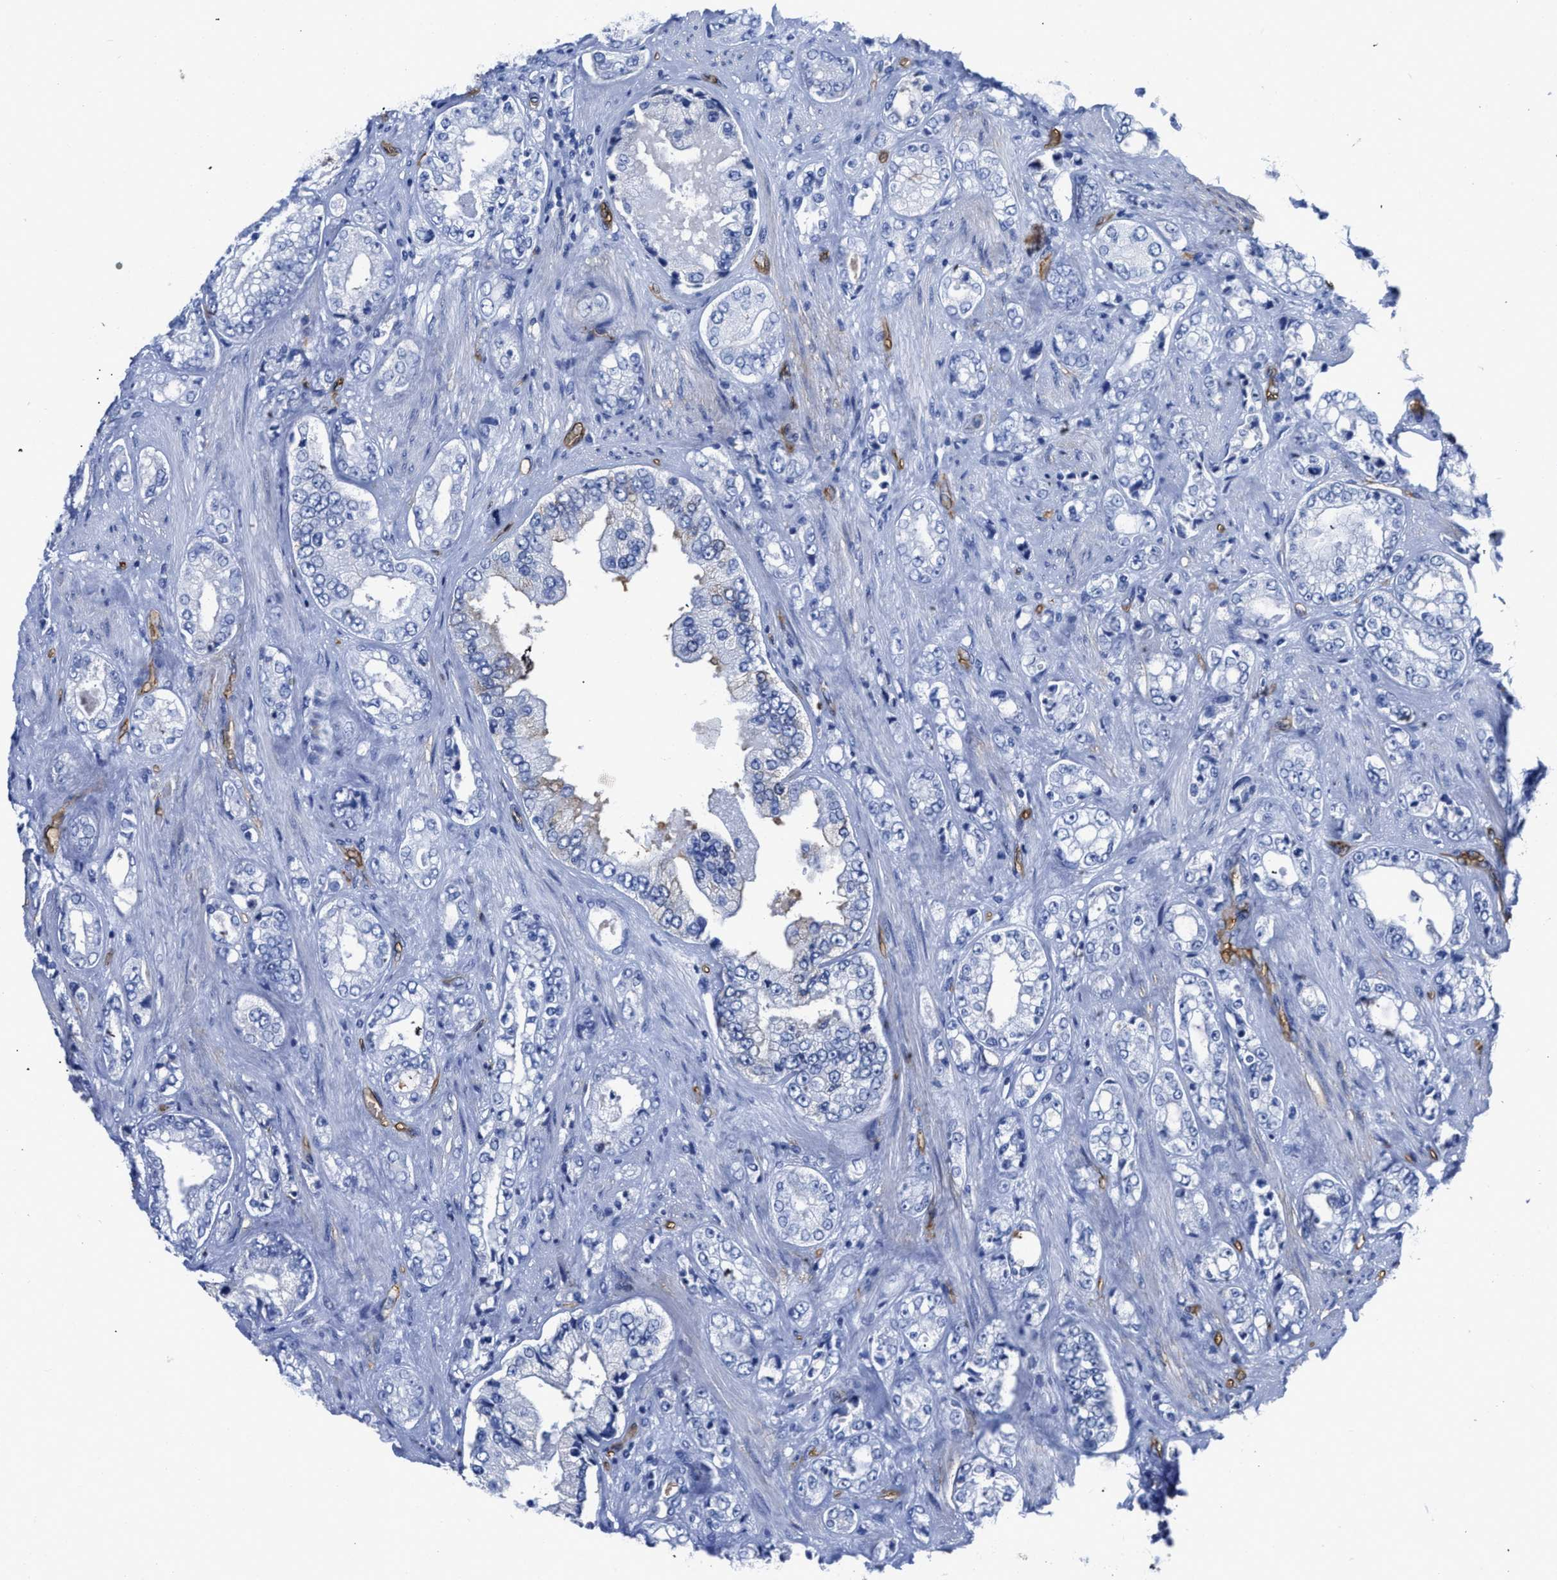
{"staining": {"intensity": "negative", "quantity": "none", "location": "none"}, "tissue": "prostate cancer", "cell_type": "Tumor cells", "image_type": "cancer", "snomed": [{"axis": "morphology", "description": "Adenocarcinoma, High grade"}, {"axis": "topography", "description": "Prostate"}], "caption": "Tumor cells are negative for brown protein staining in prostate cancer.", "gene": "AQP1", "patient": {"sex": "male", "age": 61}}